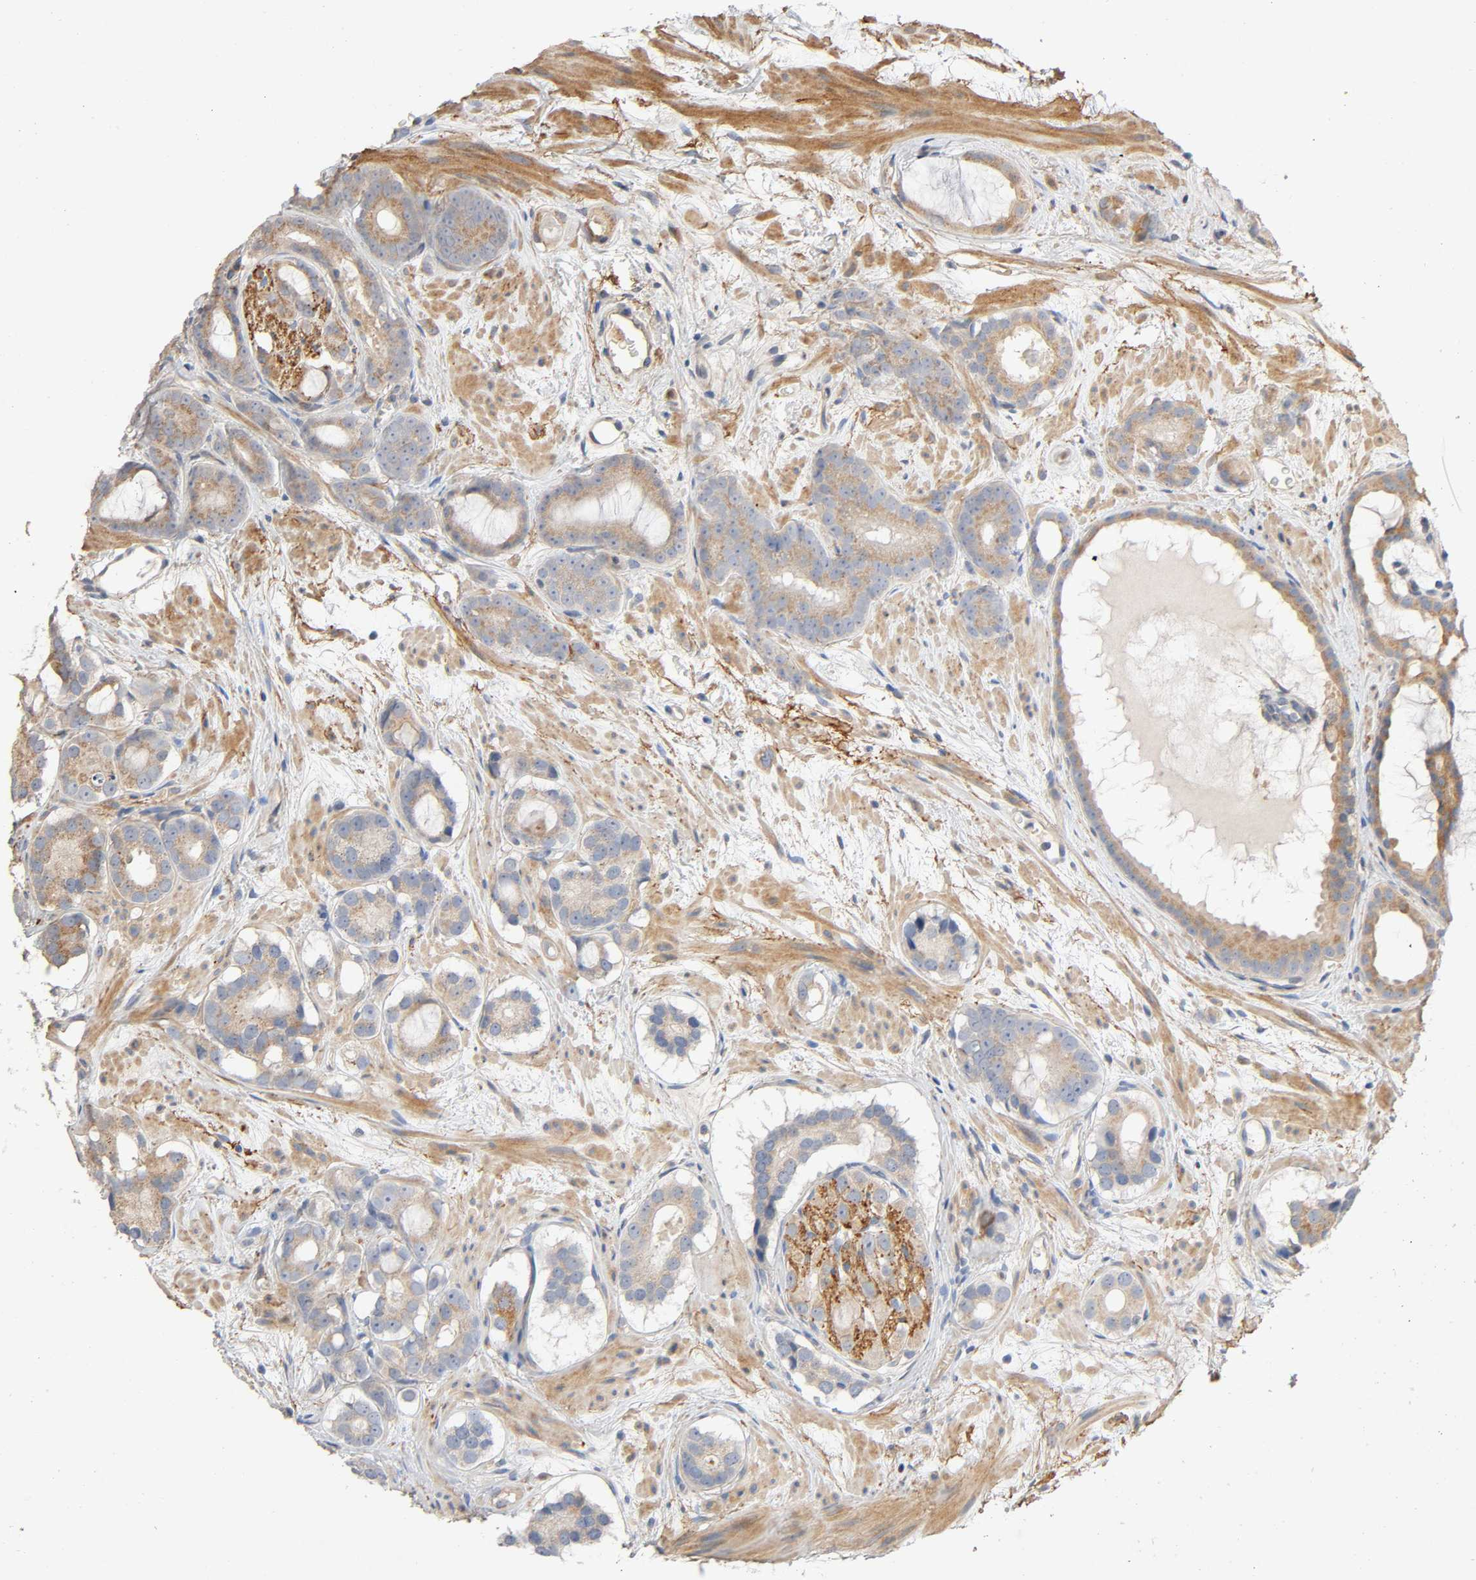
{"staining": {"intensity": "weak", "quantity": "25%-75%", "location": "cytoplasmic/membranous"}, "tissue": "prostate cancer", "cell_type": "Tumor cells", "image_type": "cancer", "snomed": [{"axis": "morphology", "description": "Adenocarcinoma, Low grade"}, {"axis": "topography", "description": "Prostate"}], "caption": "Immunohistochemistry (IHC) histopathology image of neoplastic tissue: human prostate cancer stained using immunohistochemistry displays low levels of weak protein expression localized specifically in the cytoplasmic/membranous of tumor cells, appearing as a cytoplasmic/membranous brown color.", "gene": "SGSM1", "patient": {"sex": "male", "age": 57}}